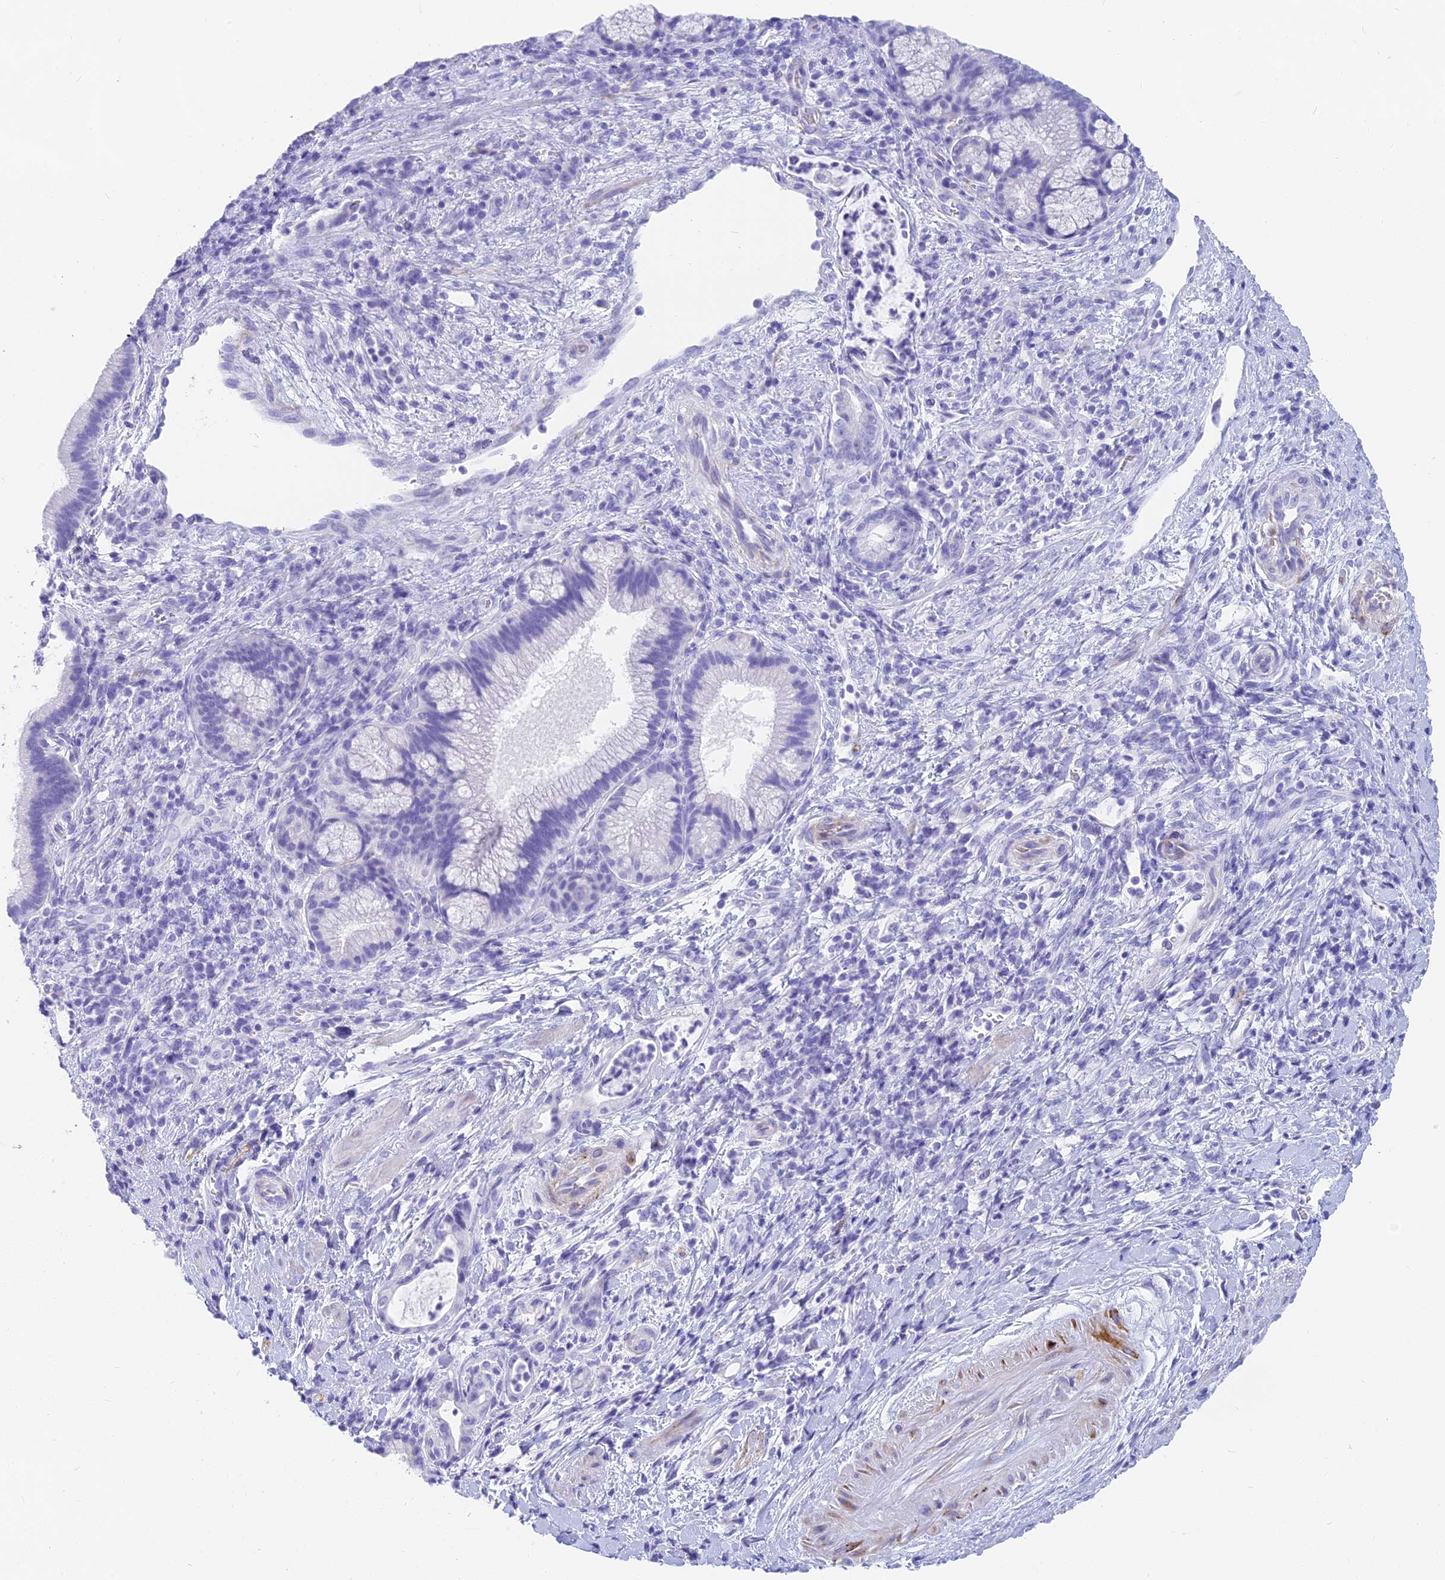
{"staining": {"intensity": "negative", "quantity": "none", "location": "none"}, "tissue": "pancreatic cancer", "cell_type": "Tumor cells", "image_type": "cancer", "snomed": [{"axis": "morphology", "description": "Normal tissue, NOS"}, {"axis": "morphology", "description": "Adenocarcinoma, NOS"}, {"axis": "topography", "description": "Pancreas"}], "caption": "Tumor cells show no significant protein staining in adenocarcinoma (pancreatic).", "gene": "SLC36A2", "patient": {"sex": "female", "age": 55}}